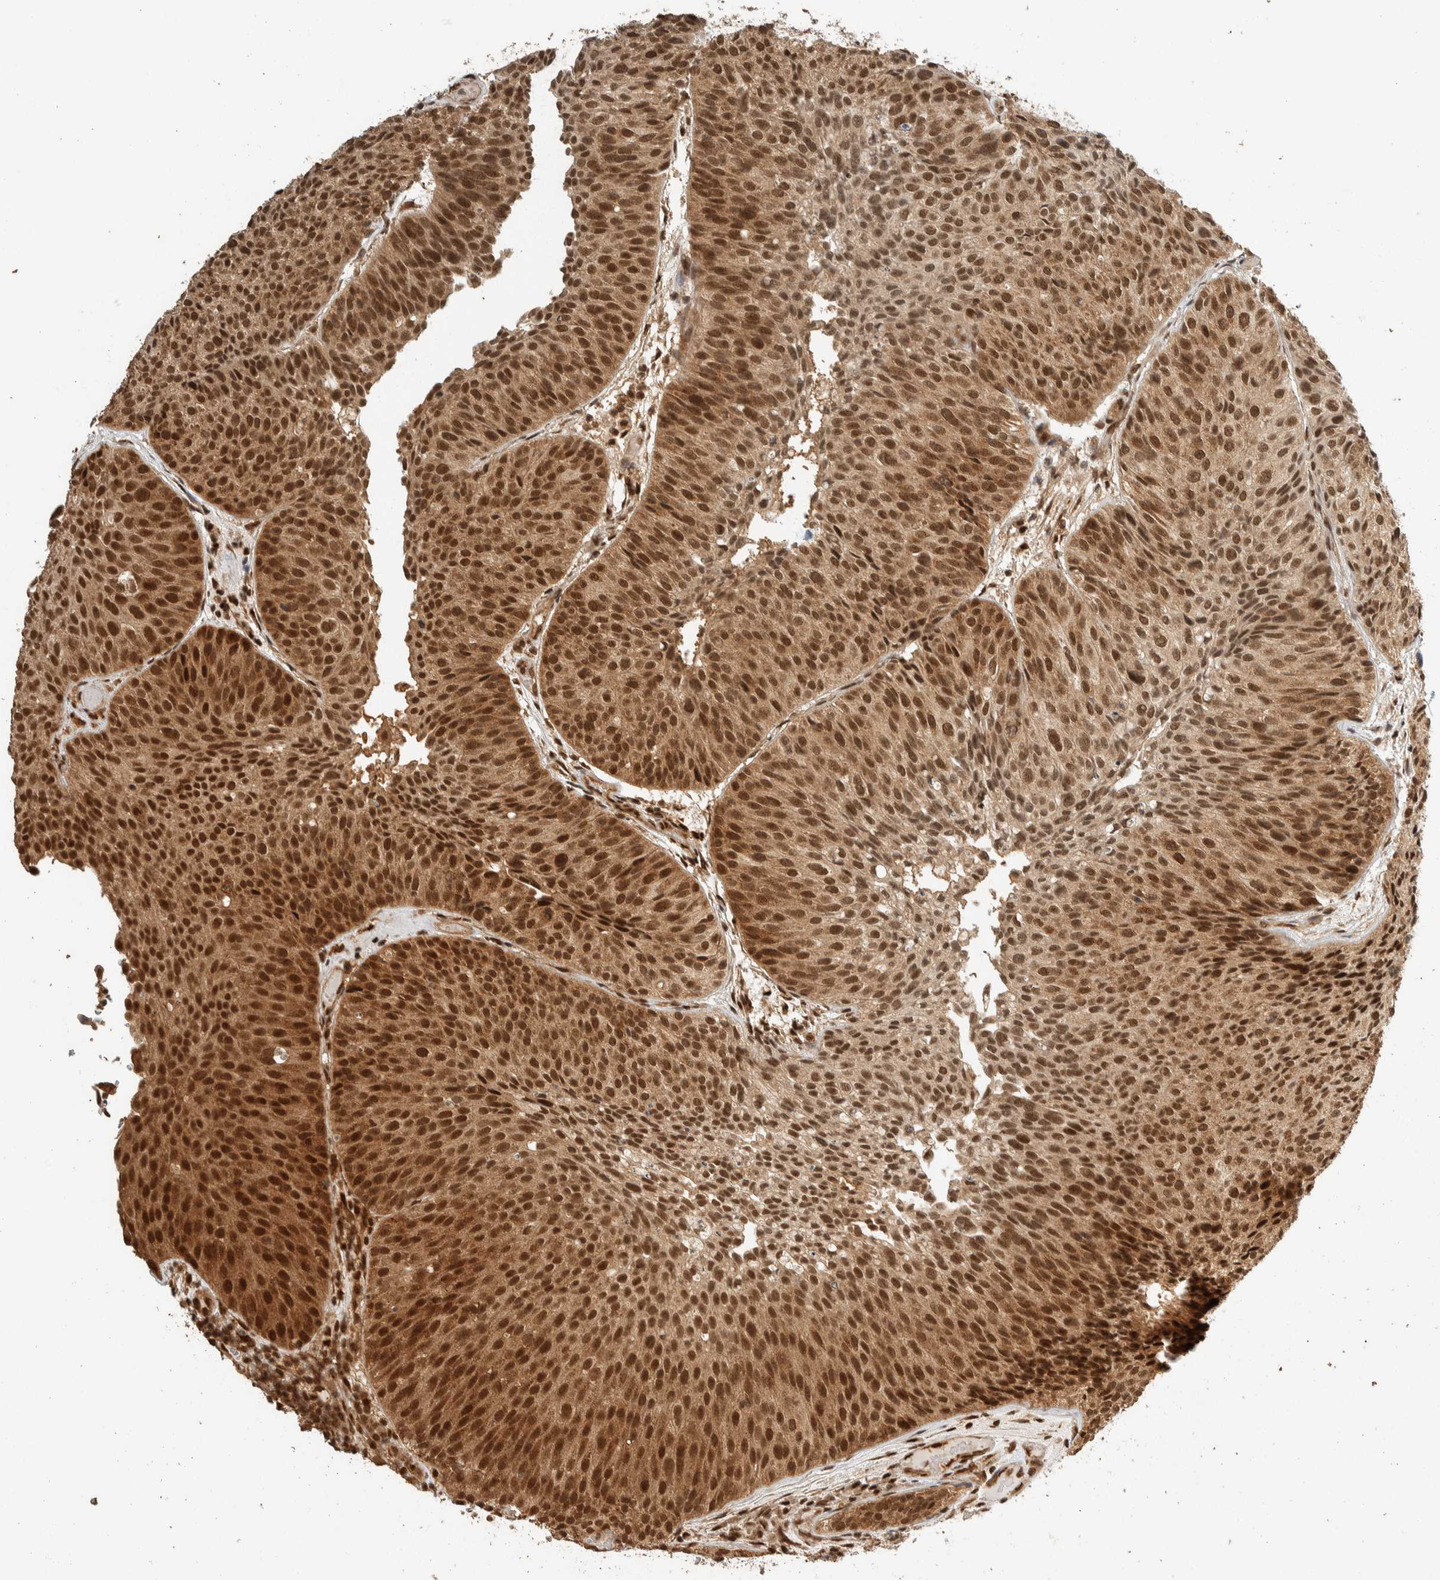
{"staining": {"intensity": "strong", "quantity": ">75%", "location": "cytoplasmic/membranous,nuclear"}, "tissue": "urothelial cancer", "cell_type": "Tumor cells", "image_type": "cancer", "snomed": [{"axis": "morphology", "description": "Urothelial carcinoma, Low grade"}, {"axis": "topography", "description": "Urinary bladder"}], "caption": "Strong cytoplasmic/membranous and nuclear staining for a protein is present in about >75% of tumor cells of urothelial cancer using immunohistochemistry (IHC).", "gene": "ZBTB2", "patient": {"sex": "male", "age": 86}}